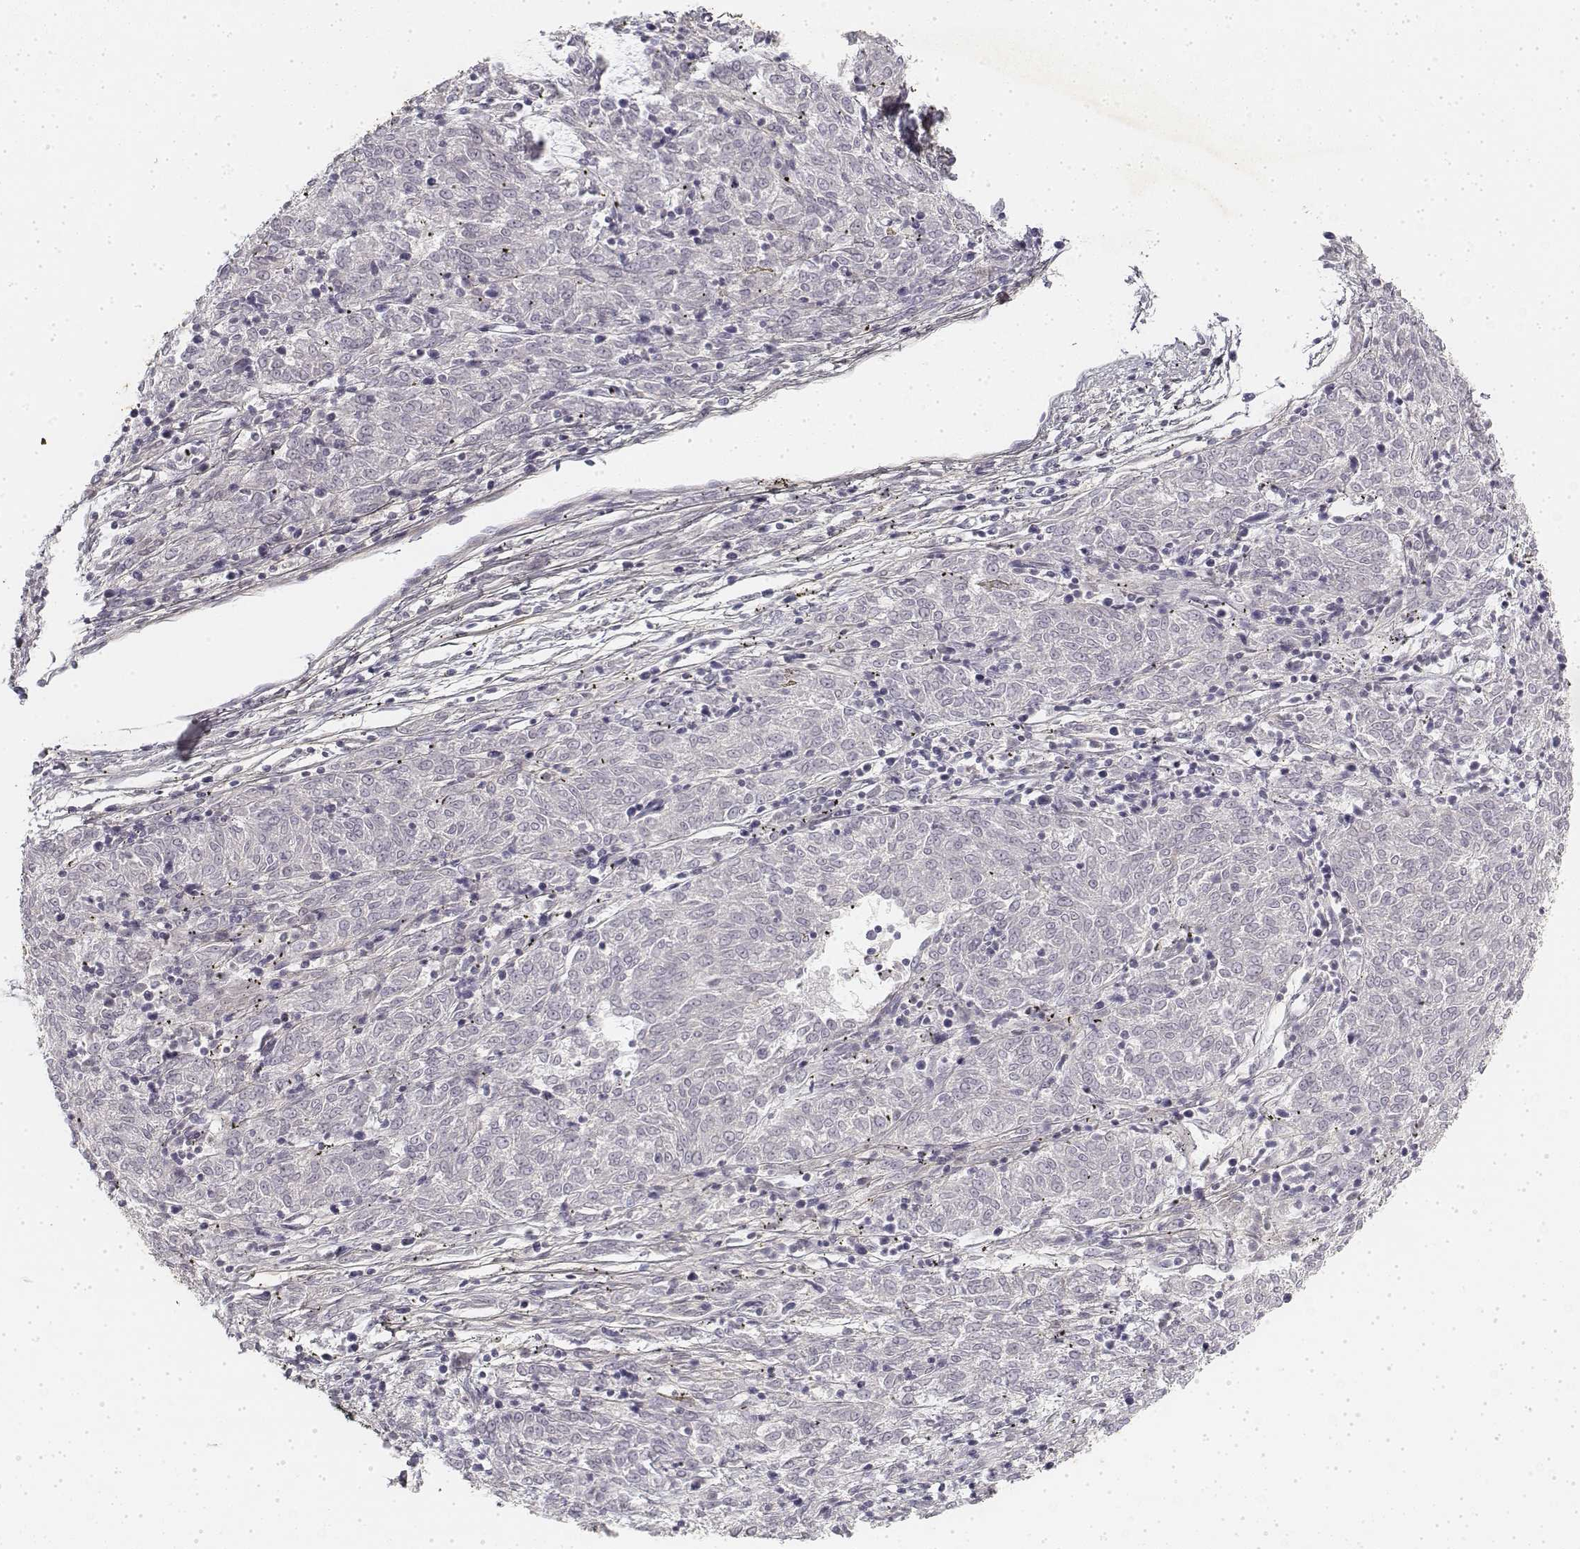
{"staining": {"intensity": "negative", "quantity": "none", "location": "none"}, "tissue": "melanoma", "cell_type": "Tumor cells", "image_type": "cancer", "snomed": [{"axis": "morphology", "description": "Malignant melanoma, NOS"}, {"axis": "topography", "description": "Skin"}], "caption": "DAB immunohistochemical staining of human melanoma demonstrates no significant staining in tumor cells. (DAB (3,3'-diaminobenzidine) IHC with hematoxylin counter stain).", "gene": "KRT84", "patient": {"sex": "female", "age": 72}}